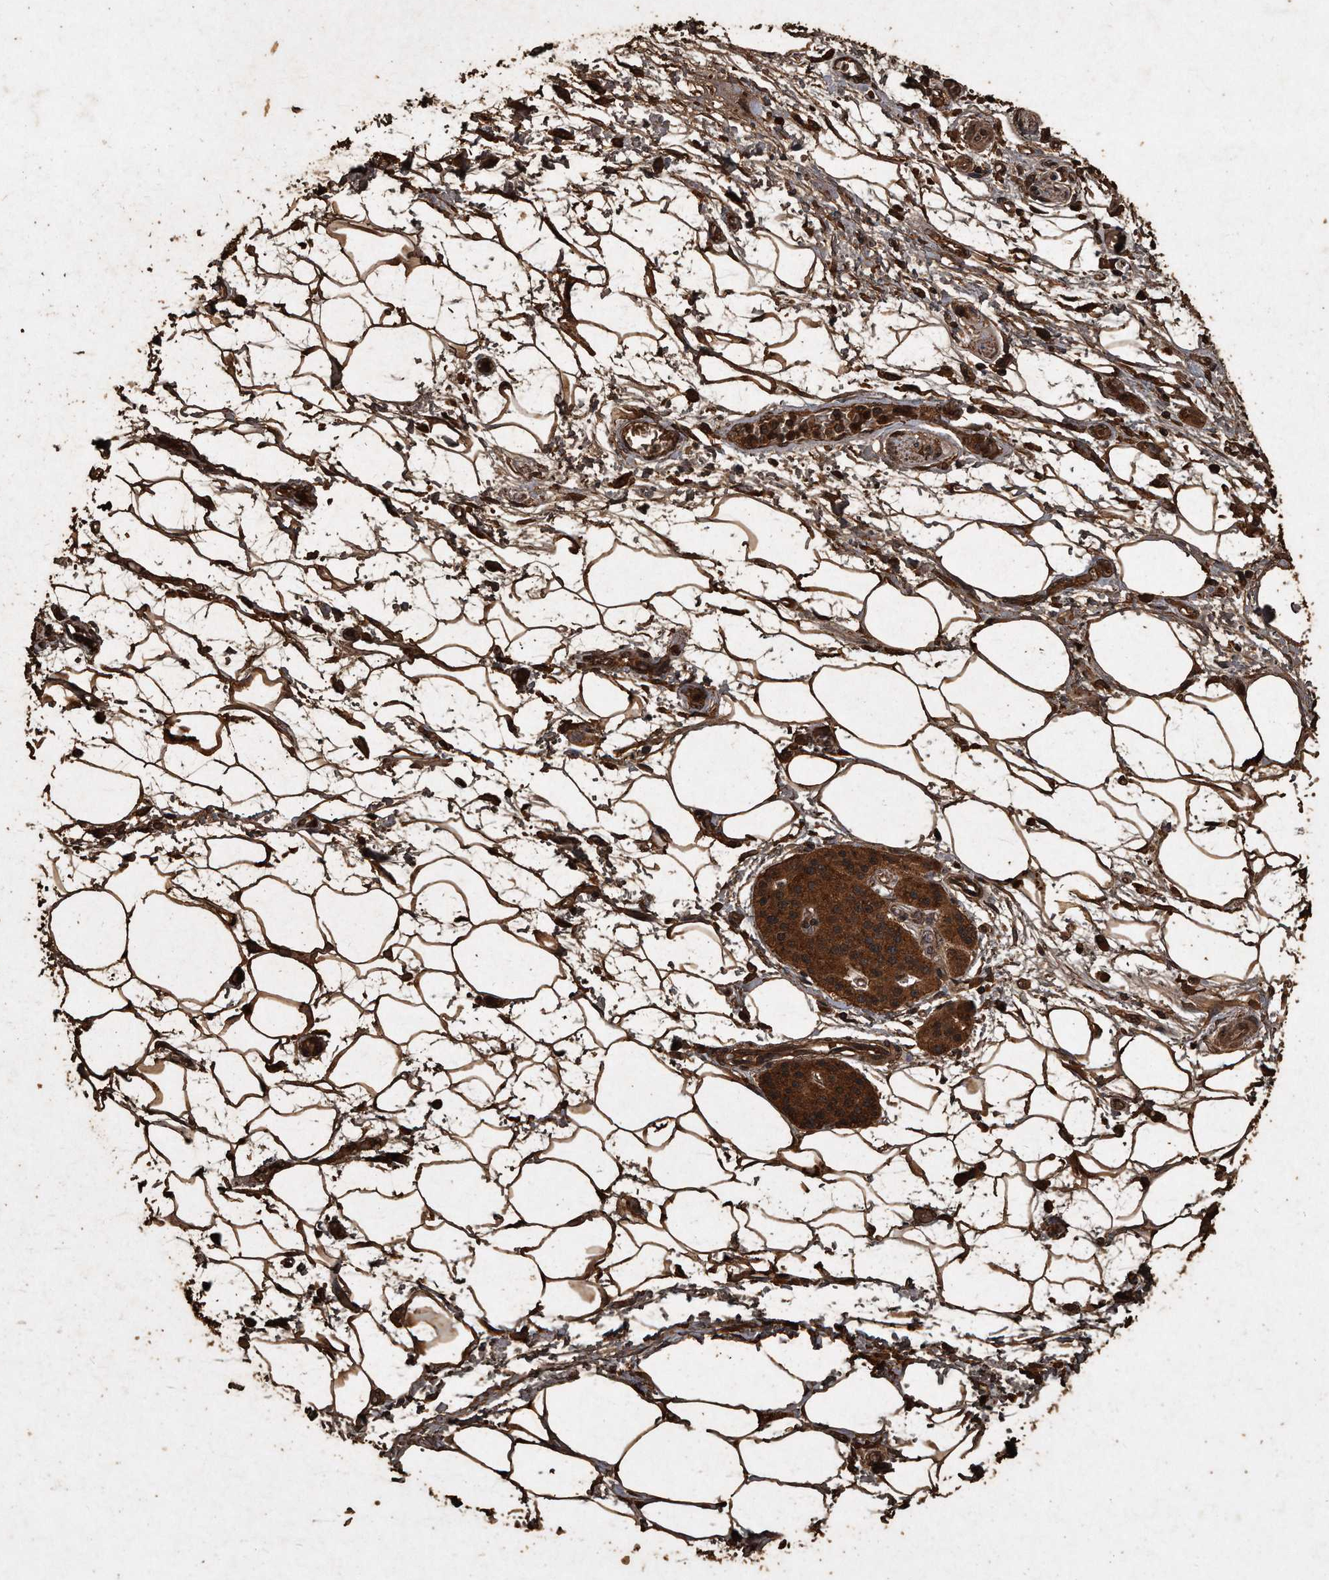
{"staining": {"intensity": "strong", "quantity": ">75%", "location": "cytoplasmic/membranous"}, "tissue": "pancreatic cancer", "cell_type": "Tumor cells", "image_type": "cancer", "snomed": [{"axis": "morphology", "description": "Adenocarcinoma, NOS"}, {"axis": "topography", "description": "Pancreas"}], "caption": "IHC (DAB) staining of human pancreatic cancer shows strong cytoplasmic/membranous protein expression in about >75% of tumor cells.", "gene": "CFLAR", "patient": {"sex": "male", "age": 79}}